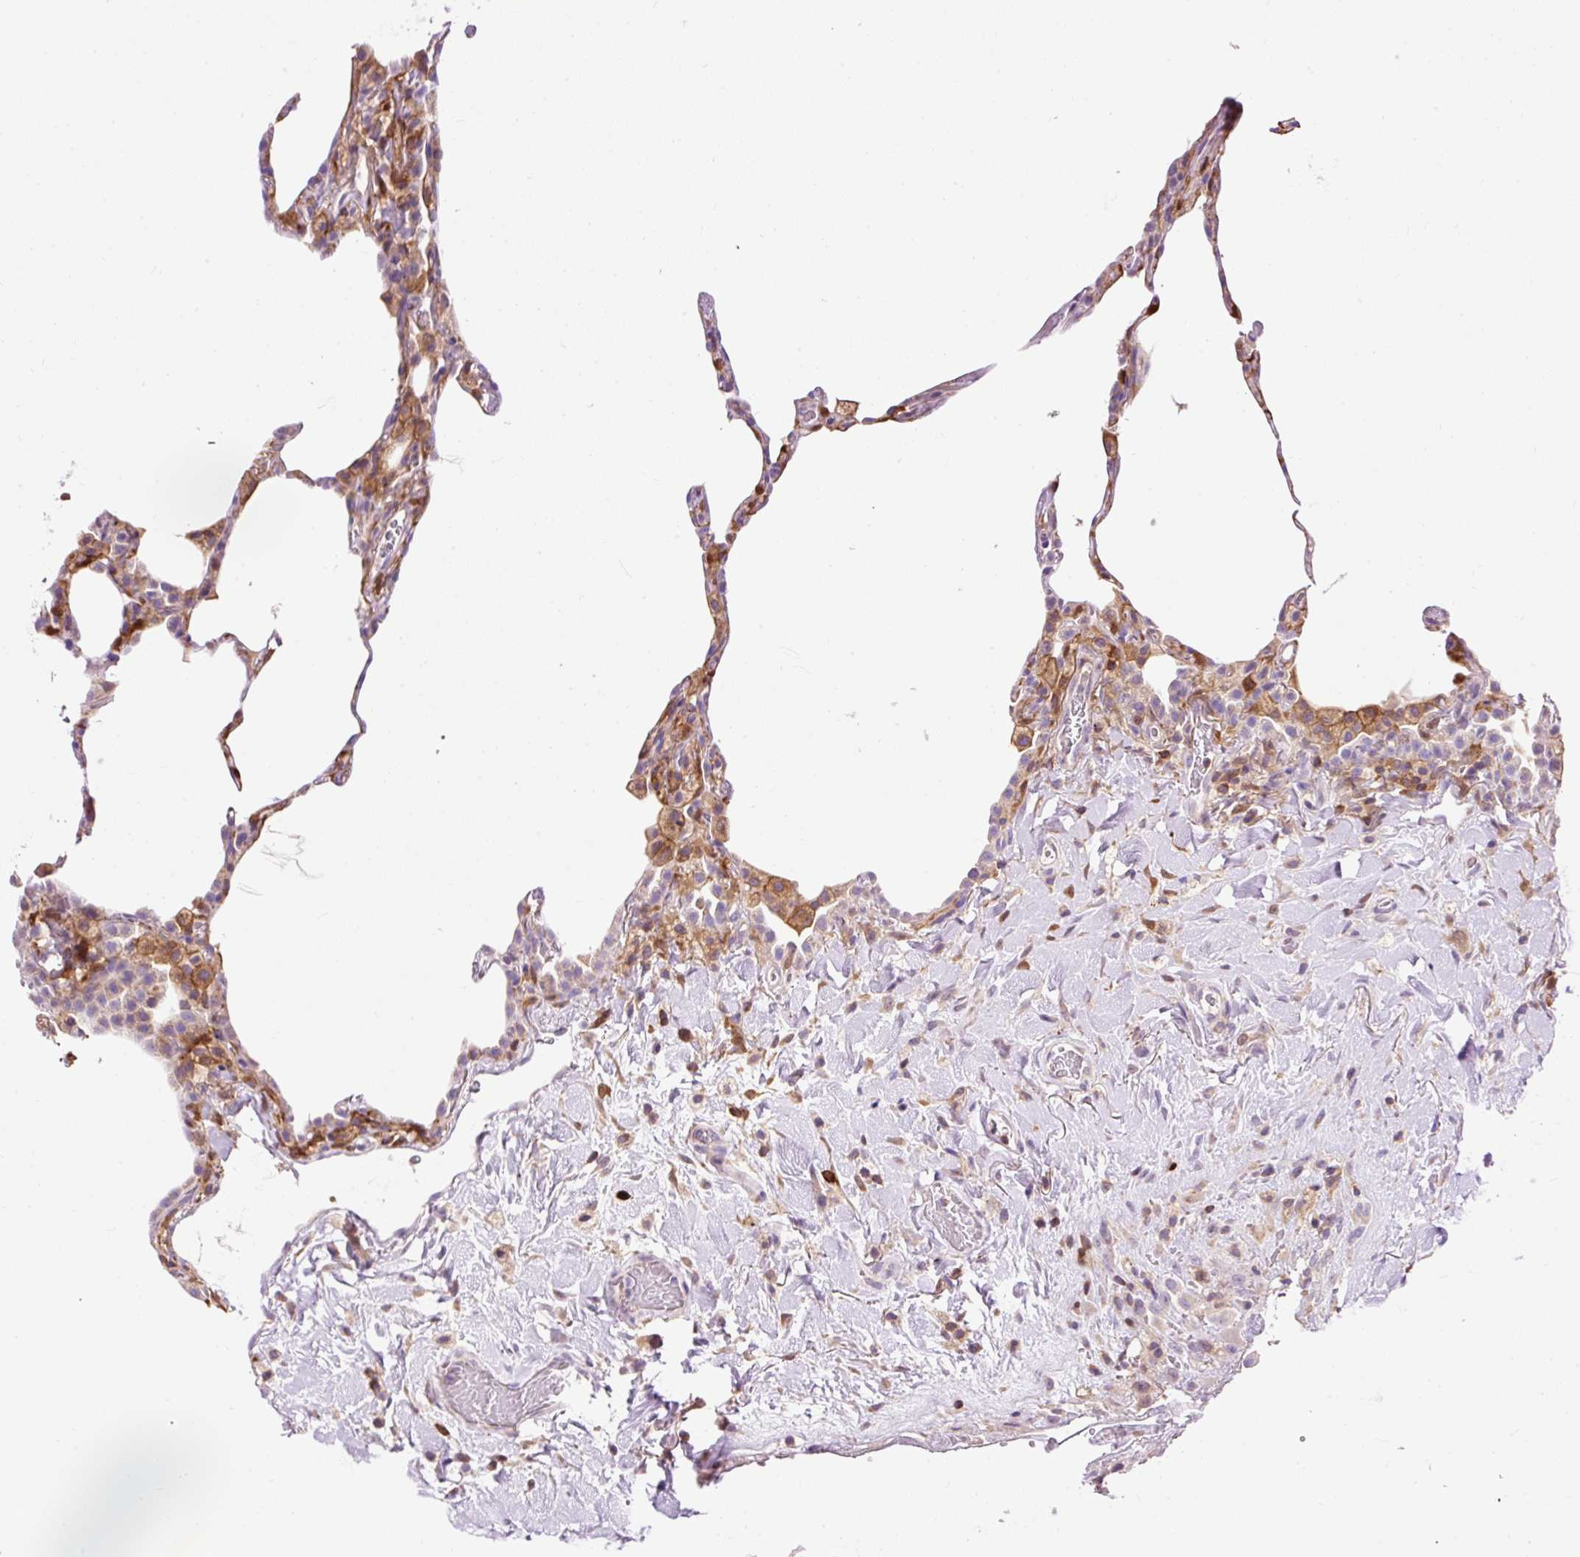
{"staining": {"intensity": "weak", "quantity": "<25%", "location": "cytoplasmic/membranous"}, "tissue": "lung", "cell_type": "Alveolar cells", "image_type": "normal", "snomed": [{"axis": "morphology", "description": "Normal tissue, NOS"}, {"axis": "topography", "description": "Lung"}], "caption": "High power microscopy image of an immunohistochemistry (IHC) image of unremarkable lung, revealing no significant positivity in alveolar cells.", "gene": "CD83", "patient": {"sex": "female", "age": 57}}